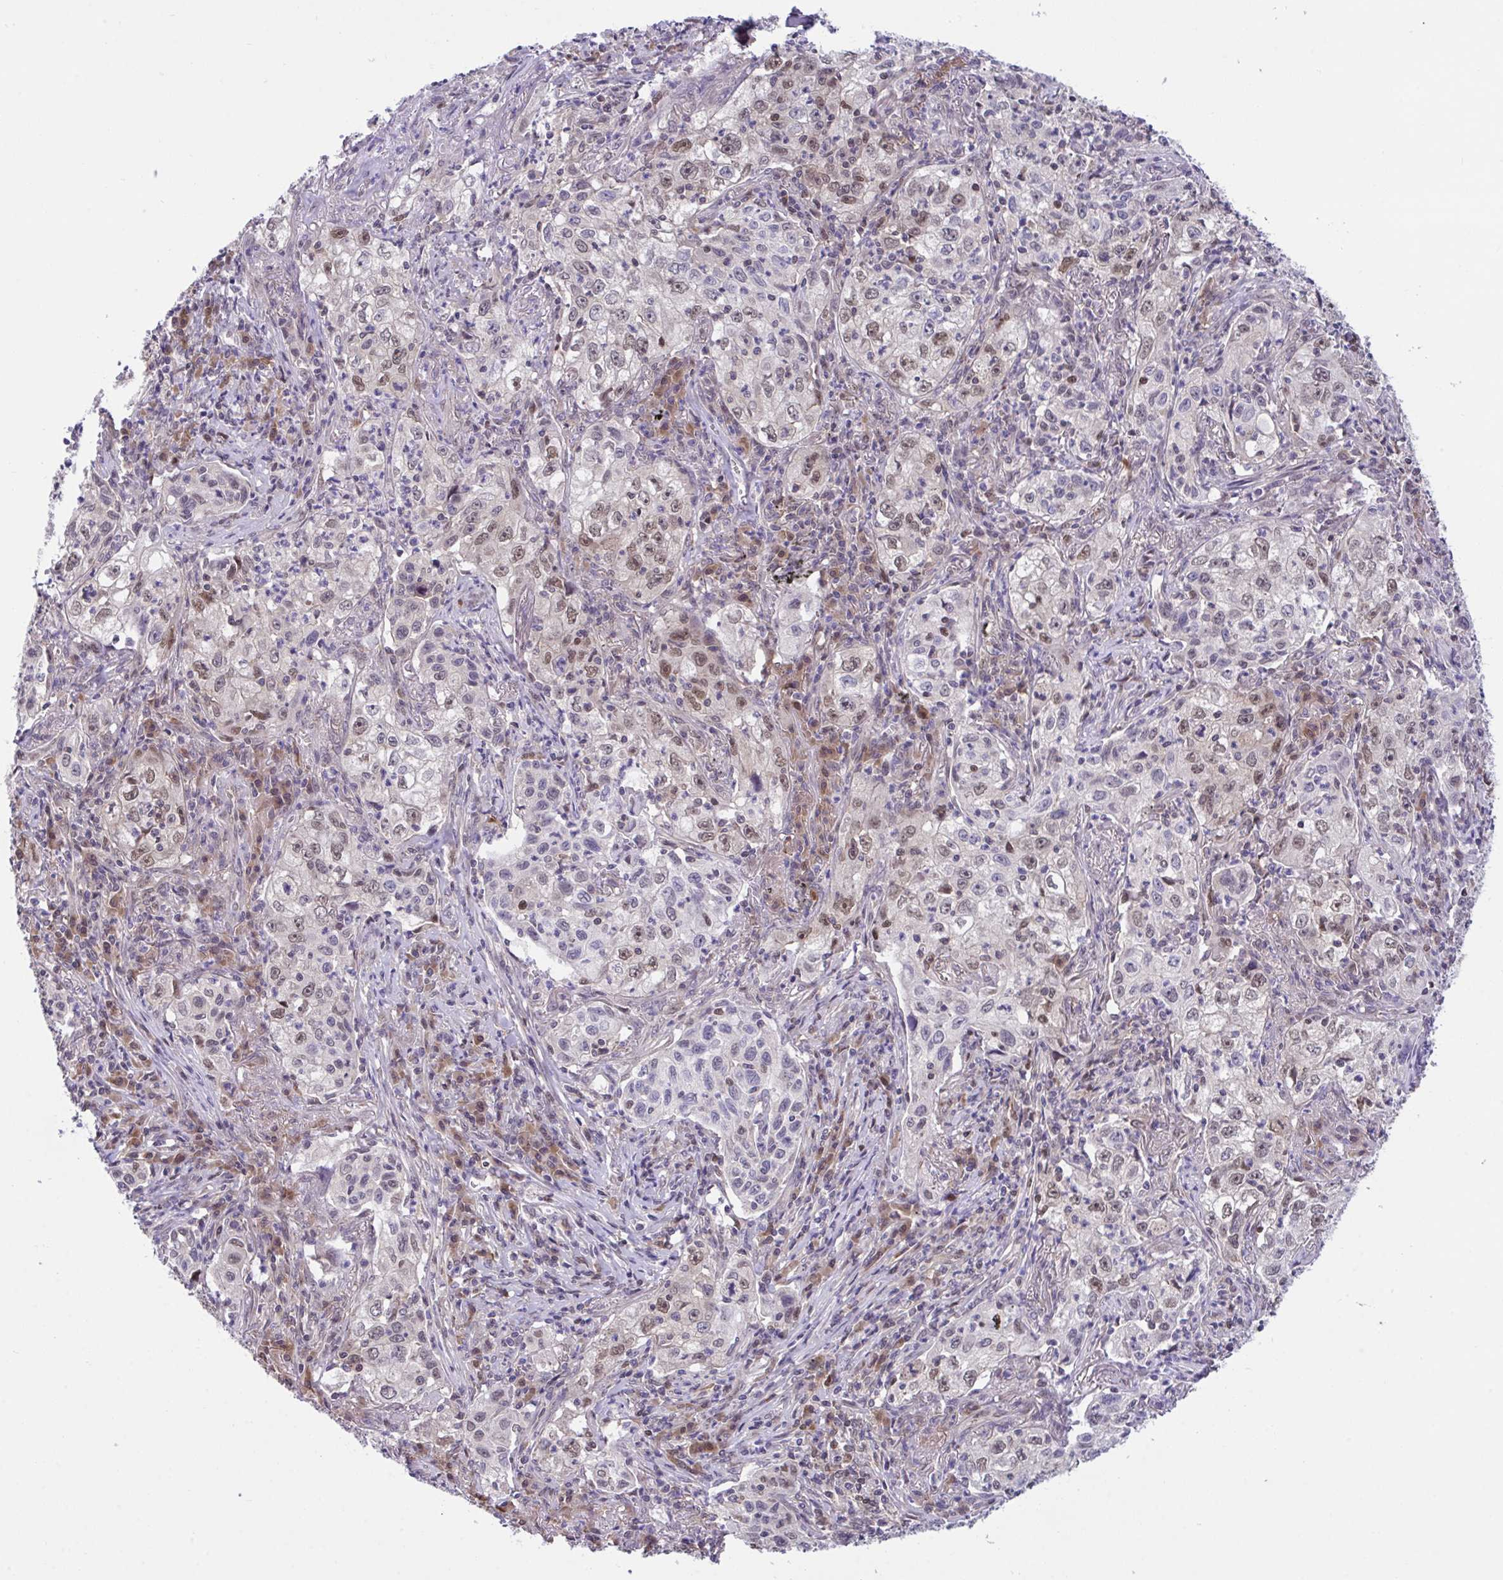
{"staining": {"intensity": "moderate", "quantity": "25%-75%", "location": "nuclear"}, "tissue": "lung cancer", "cell_type": "Tumor cells", "image_type": "cancer", "snomed": [{"axis": "morphology", "description": "Squamous cell carcinoma, NOS"}, {"axis": "topography", "description": "Lung"}], "caption": "Brown immunohistochemical staining in human lung squamous cell carcinoma reveals moderate nuclear positivity in approximately 25%-75% of tumor cells.", "gene": "ZNF444", "patient": {"sex": "male", "age": 71}}